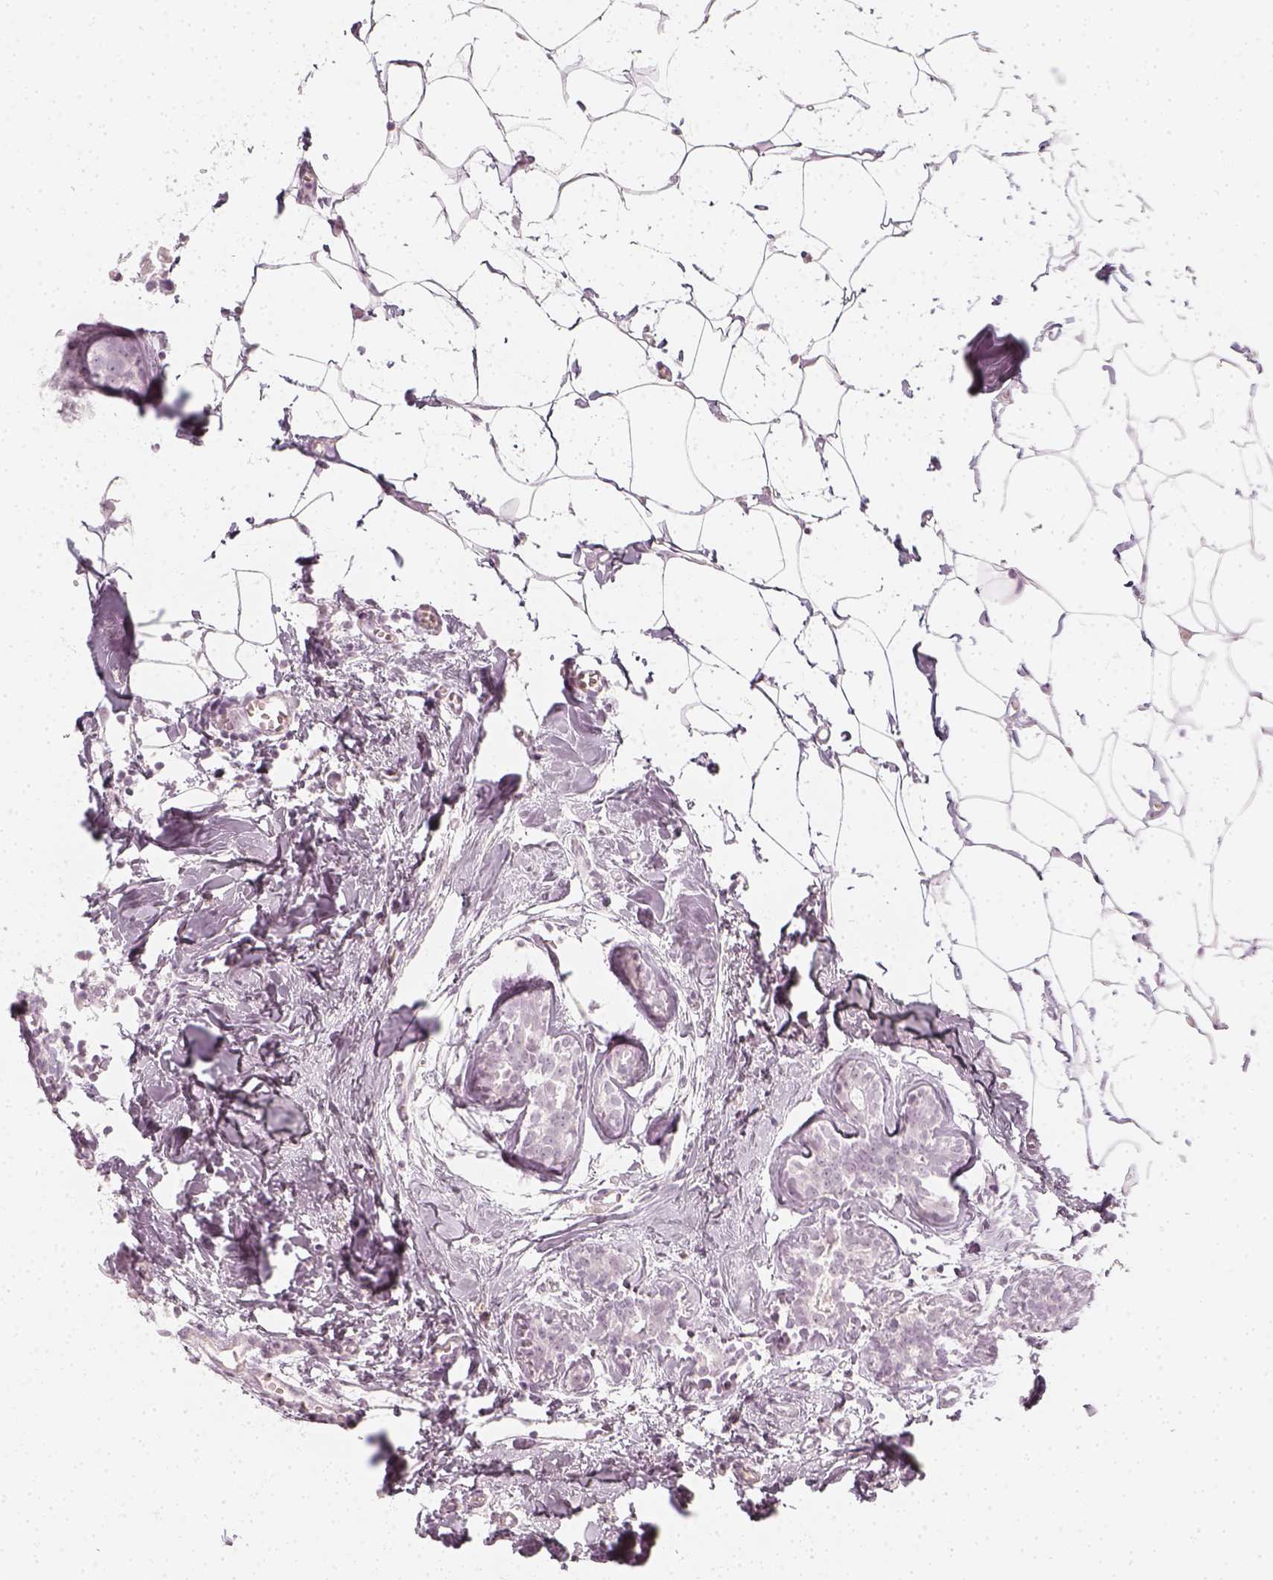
{"staining": {"intensity": "negative", "quantity": "none", "location": "none"}, "tissue": "breast cancer", "cell_type": "Tumor cells", "image_type": "cancer", "snomed": [{"axis": "morphology", "description": "Duct carcinoma"}, {"axis": "topography", "description": "Breast"}], "caption": "Protein analysis of breast cancer shows no significant staining in tumor cells. (DAB immunohistochemistry, high magnification).", "gene": "KRTAP2-1", "patient": {"sex": "female", "age": 38}}